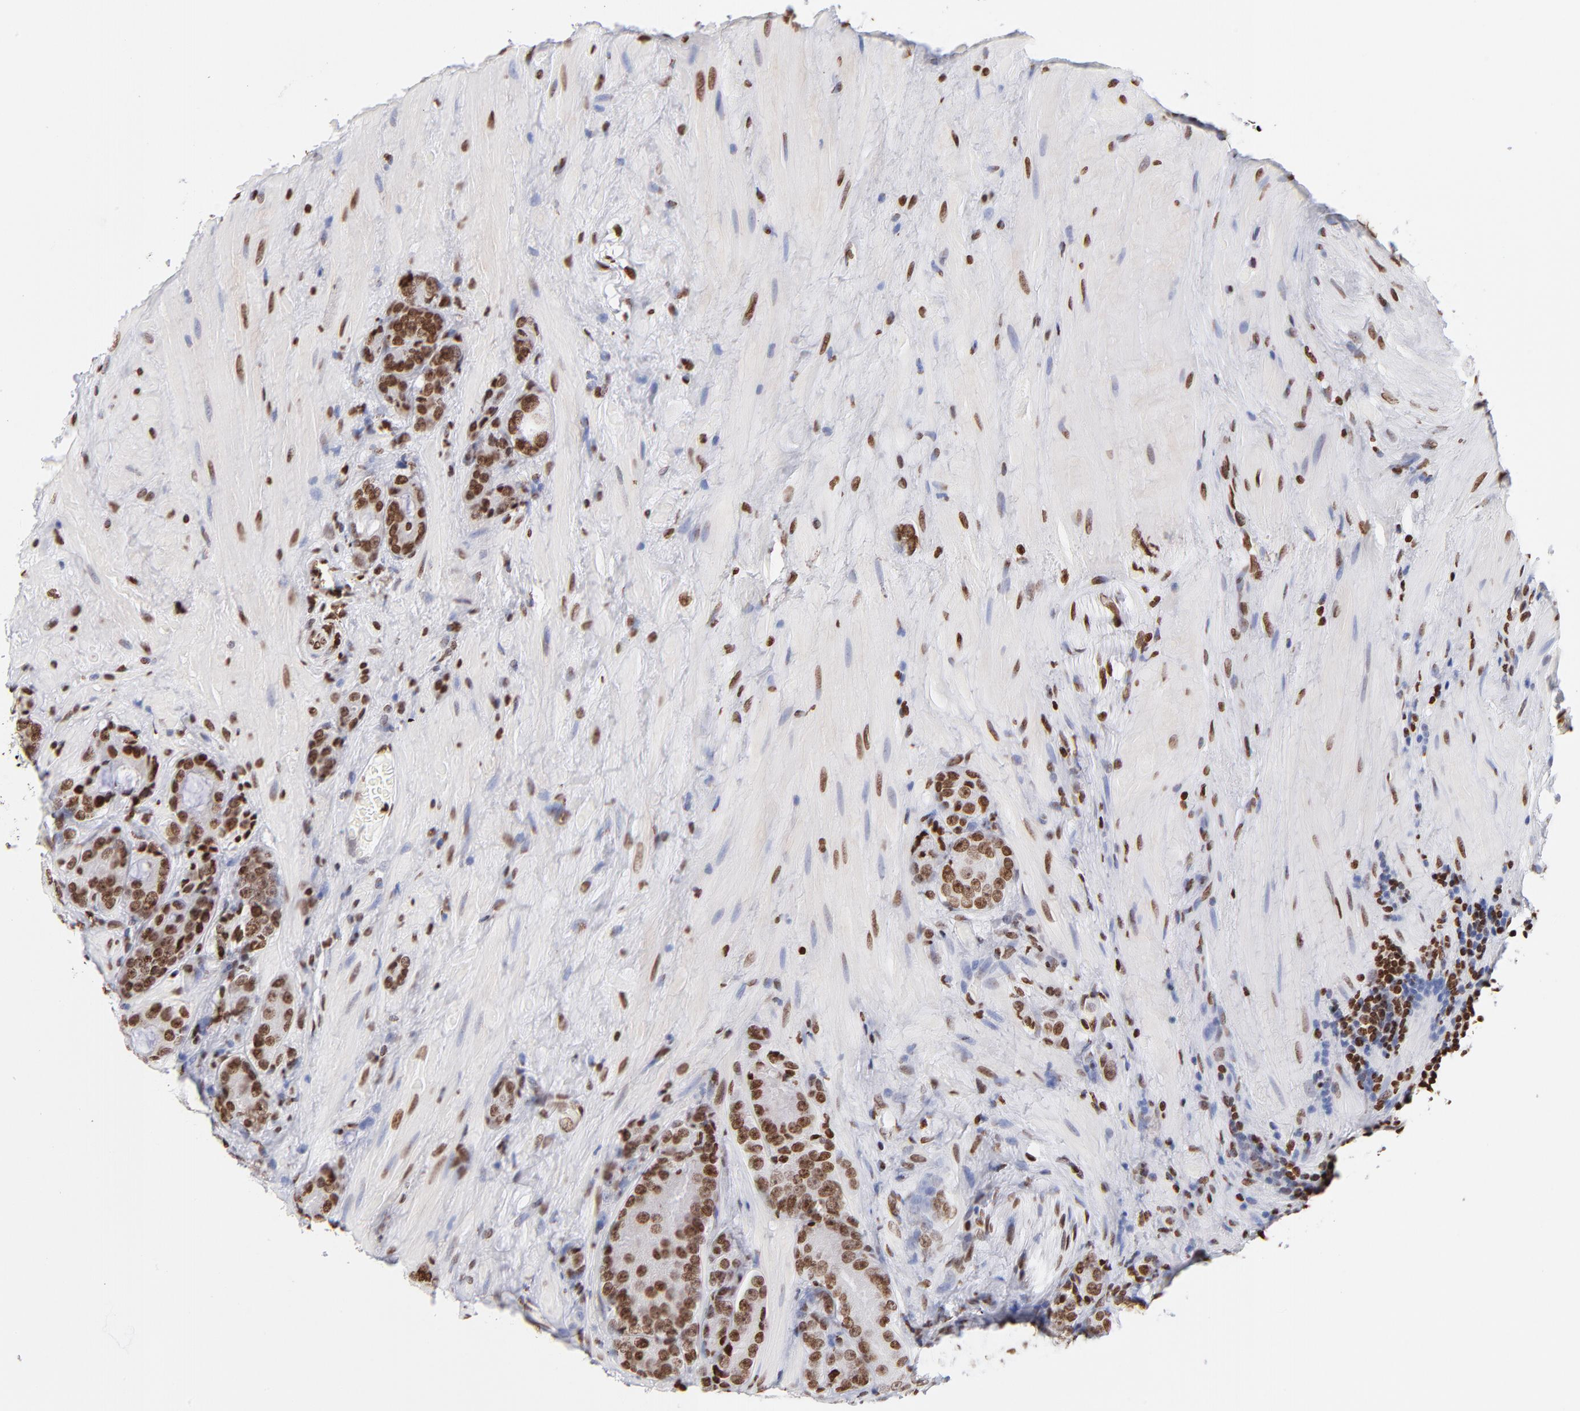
{"staining": {"intensity": "strong", "quantity": ">75%", "location": "nuclear"}, "tissue": "prostate cancer", "cell_type": "Tumor cells", "image_type": "cancer", "snomed": [{"axis": "morphology", "description": "Adenocarcinoma, High grade"}, {"axis": "topography", "description": "Prostate"}], "caption": "Human prostate cancer (adenocarcinoma (high-grade)) stained with a protein marker reveals strong staining in tumor cells.", "gene": "RTL4", "patient": {"sex": "male", "age": 70}}